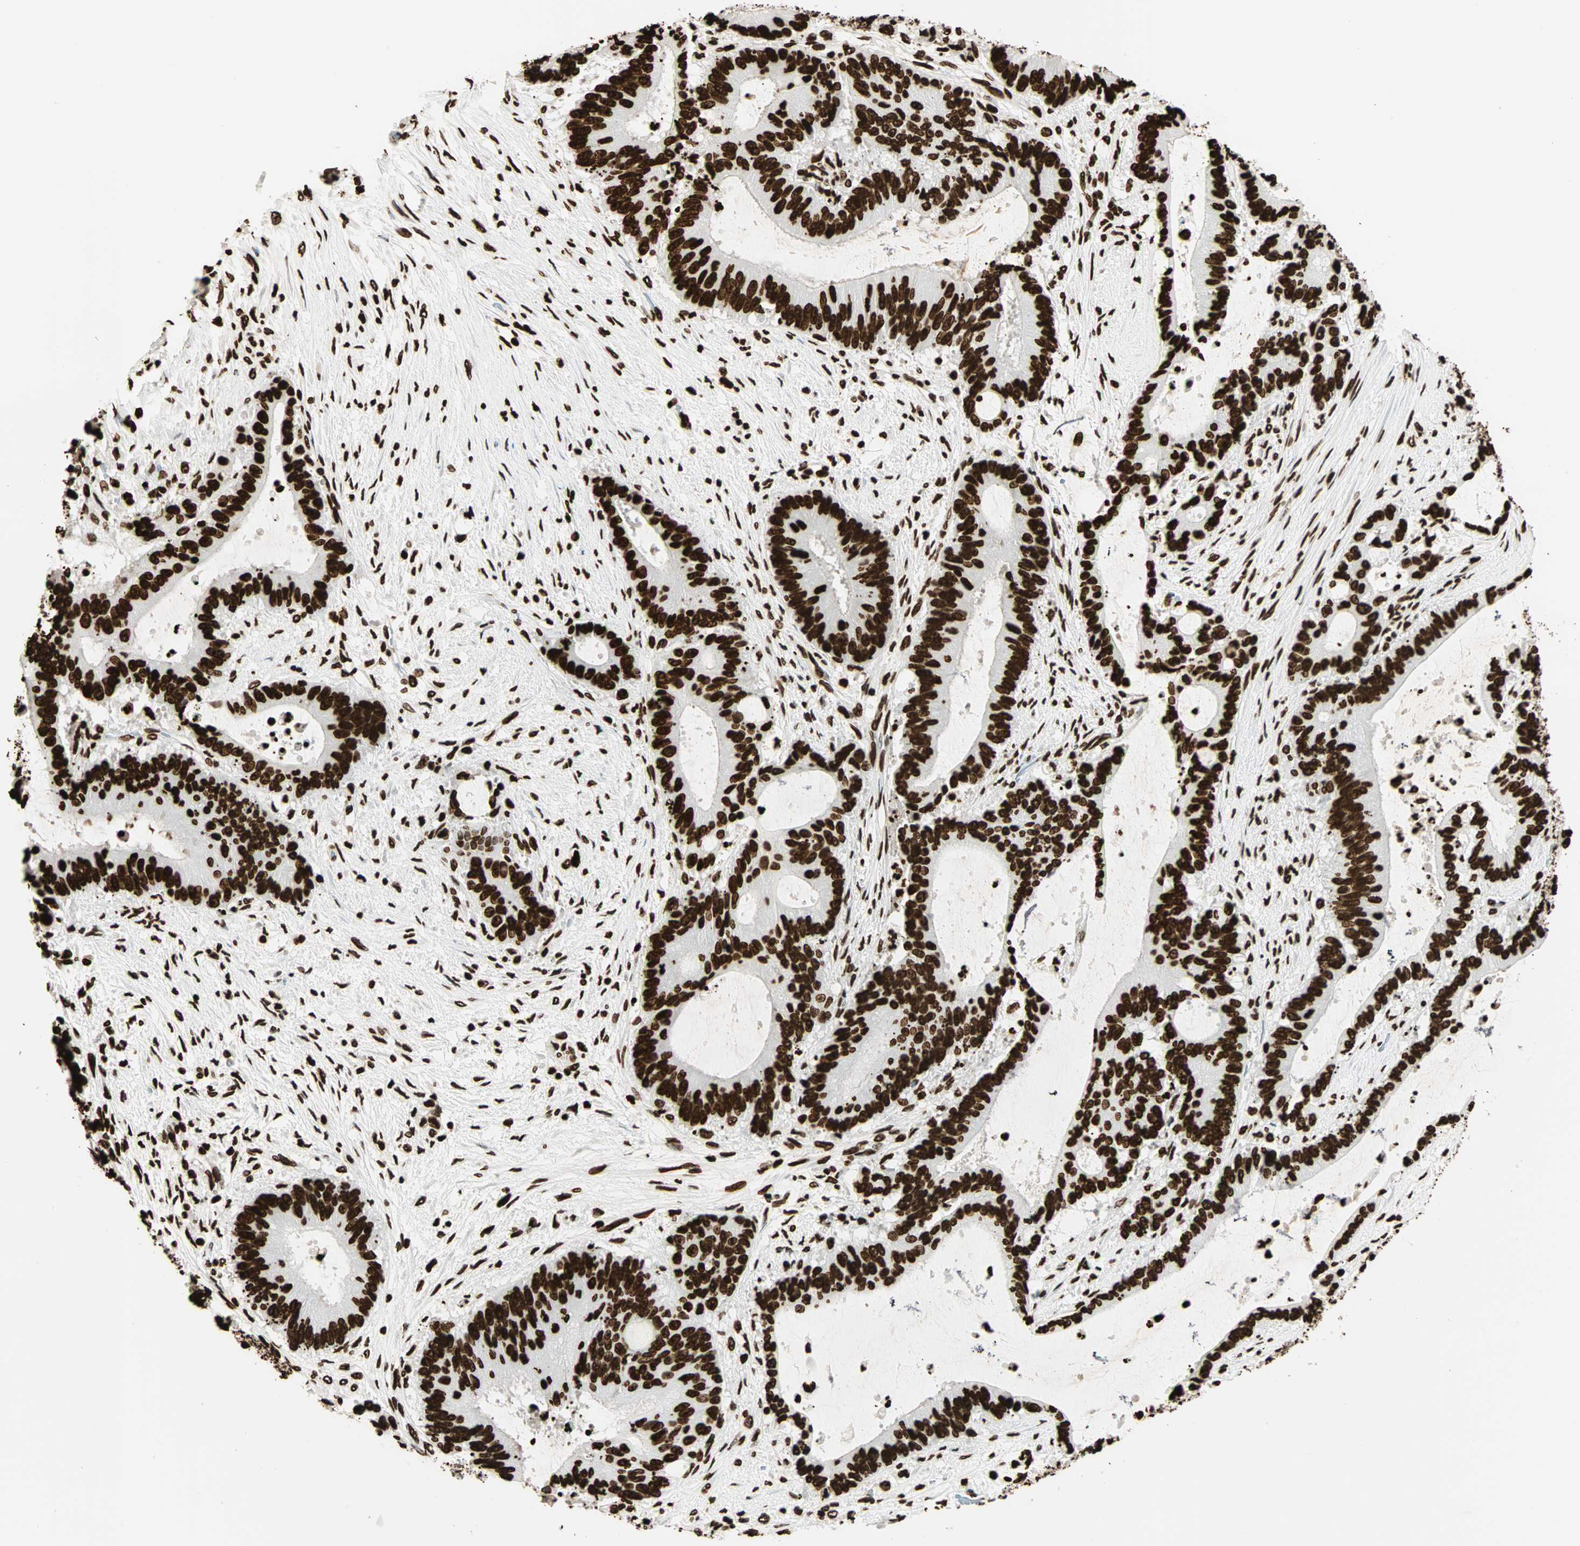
{"staining": {"intensity": "strong", "quantity": ">75%", "location": "nuclear"}, "tissue": "liver cancer", "cell_type": "Tumor cells", "image_type": "cancer", "snomed": [{"axis": "morphology", "description": "Cholangiocarcinoma"}, {"axis": "topography", "description": "Liver"}], "caption": "Strong nuclear protein expression is identified in approximately >75% of tumor cells in cholangiocarcinoma (liver).", "gene": "GLI2", "patient": {"sex": "female", "age": 73}}